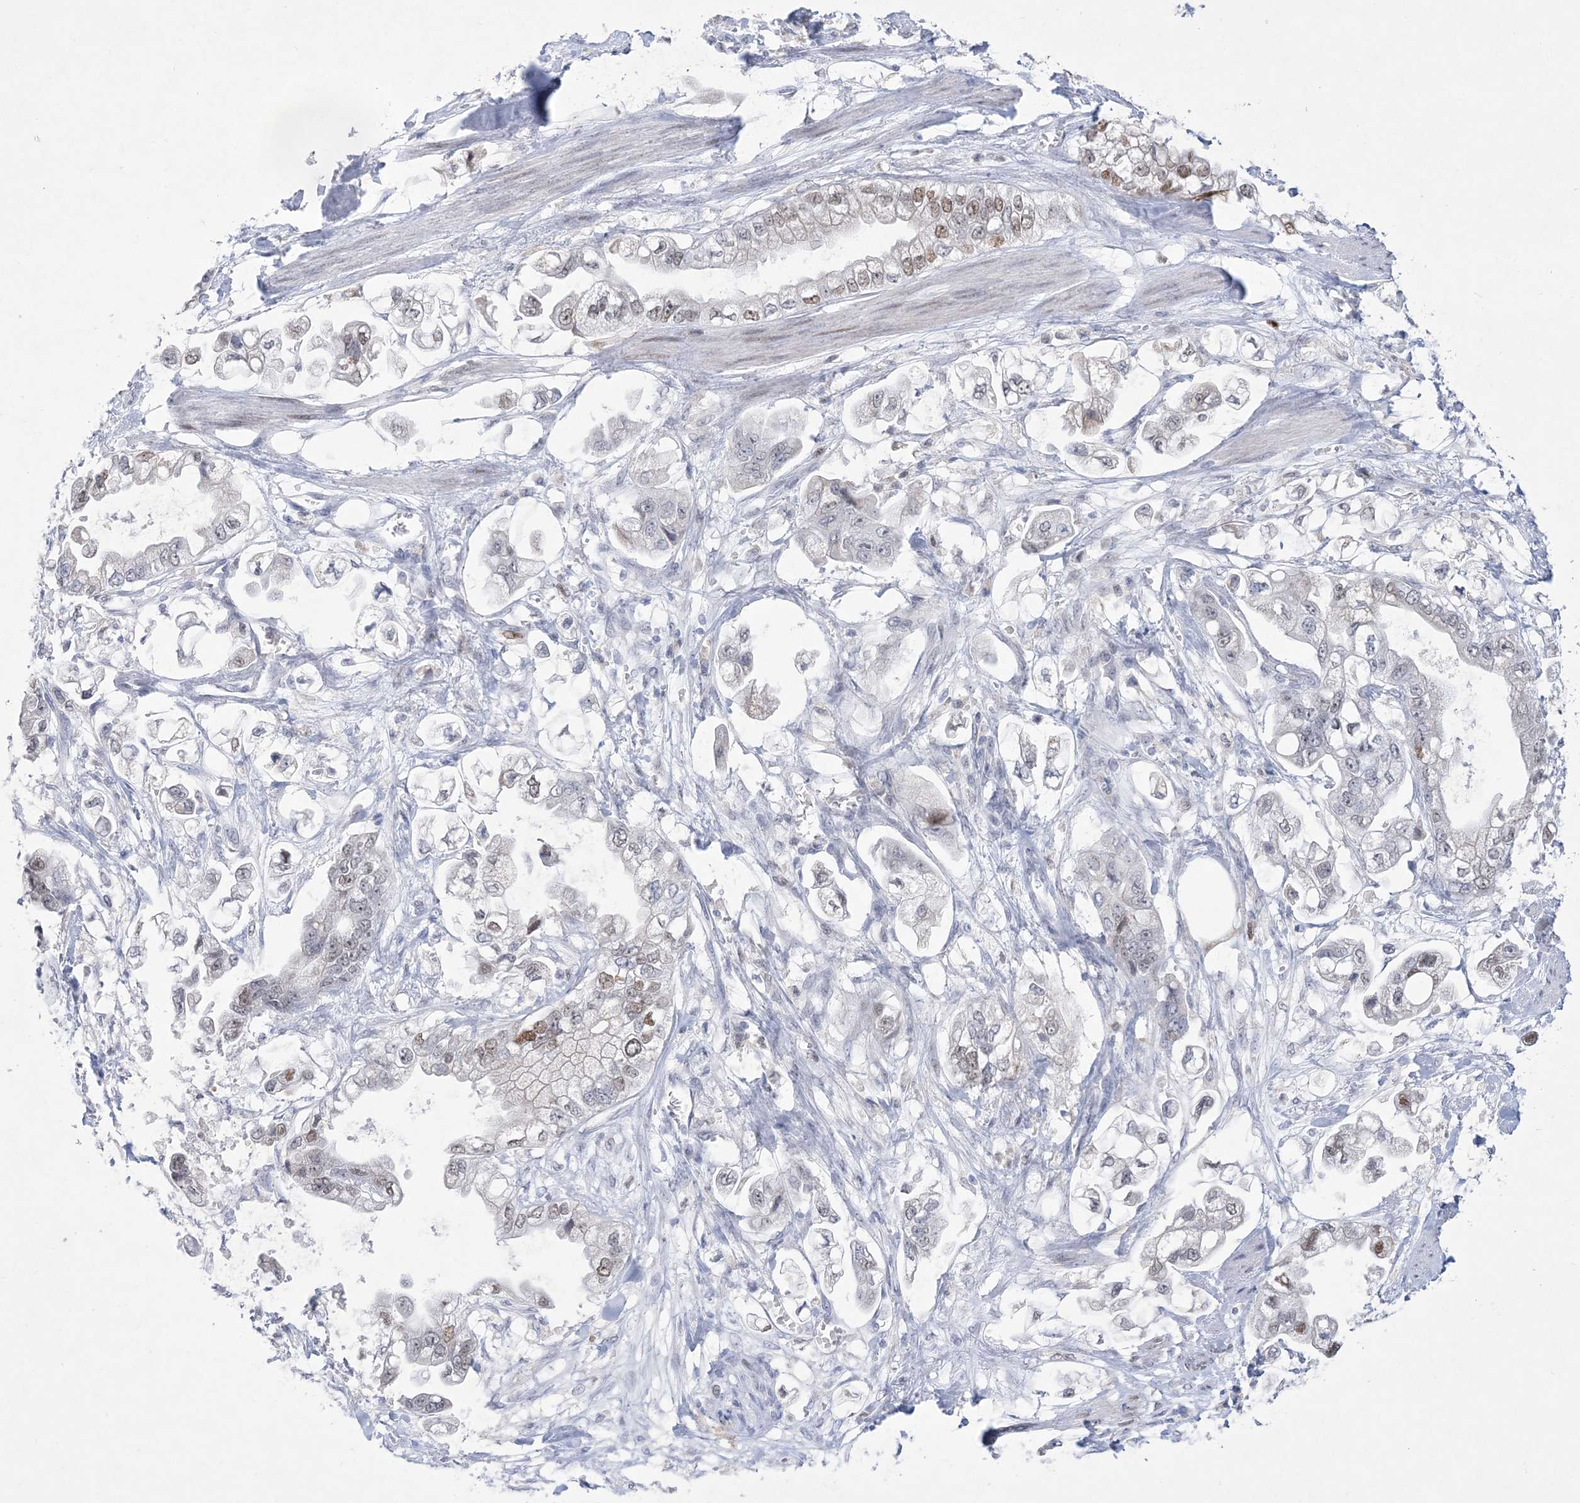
{"staining": {"intensity": "weak", "quantity": "25%-75%", "location": "nuclear"}, "tissue": "stomach cancer", "cell_type": "Tumor cells", "image_type": "cancer", "snomed": [{"axis": "morphology", "description": "Adenocarcinoma, NOS"}, {"axis": "topography", "description": "Stomach"}], "caption": "Immunohistochemistry micrograph of neoplastic tissue: adenocarcinoma (stomach) stained using immunohistochemistry (IHC) reveals low levels of weak protein expression localized specifically in the nuclear of tumor cells, appearing as a nuclear brown color.", "gene": "WDR27", "patient": {"sex": "male", "age": 62}}